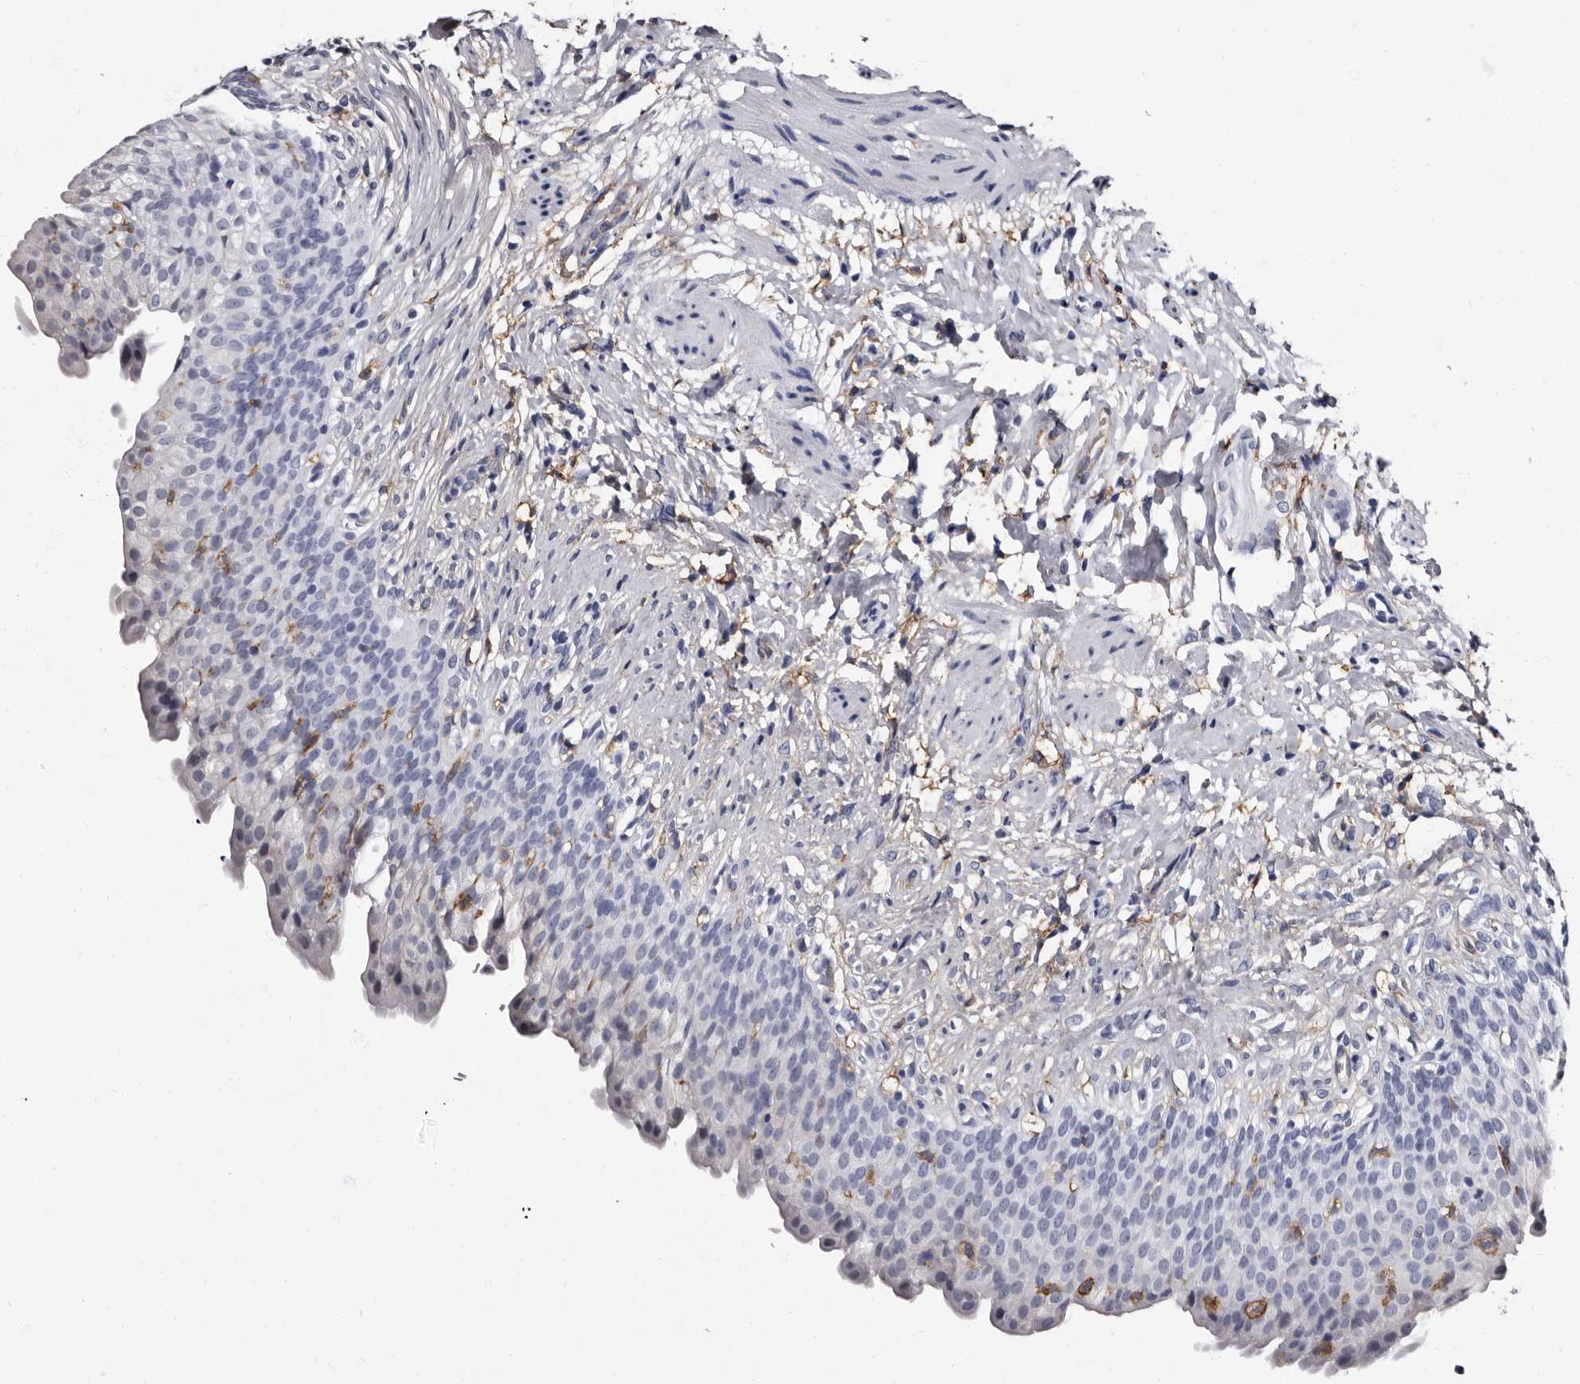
{"staining": {"intensity": "negative", "quantity": "none", "location": "none"}, "tissue": "urinary bladder", "cell_type": "Urothelial cells", "image_type": "normal", "snomed": [{"axis": "morphology", "description": "Normal tissue, NOS"}, {"axis": "topography", "description": "Urinary bladder"}], "caption": "A histopathology image of human urinary bladder is negative for staining in urothelial cells. The staining is performed using DAB brown chromogen with nuclei counter-stained in using hematoxylin.", "gene": "EPB41L3", "patient": {"sex": "female", "age": 79}}